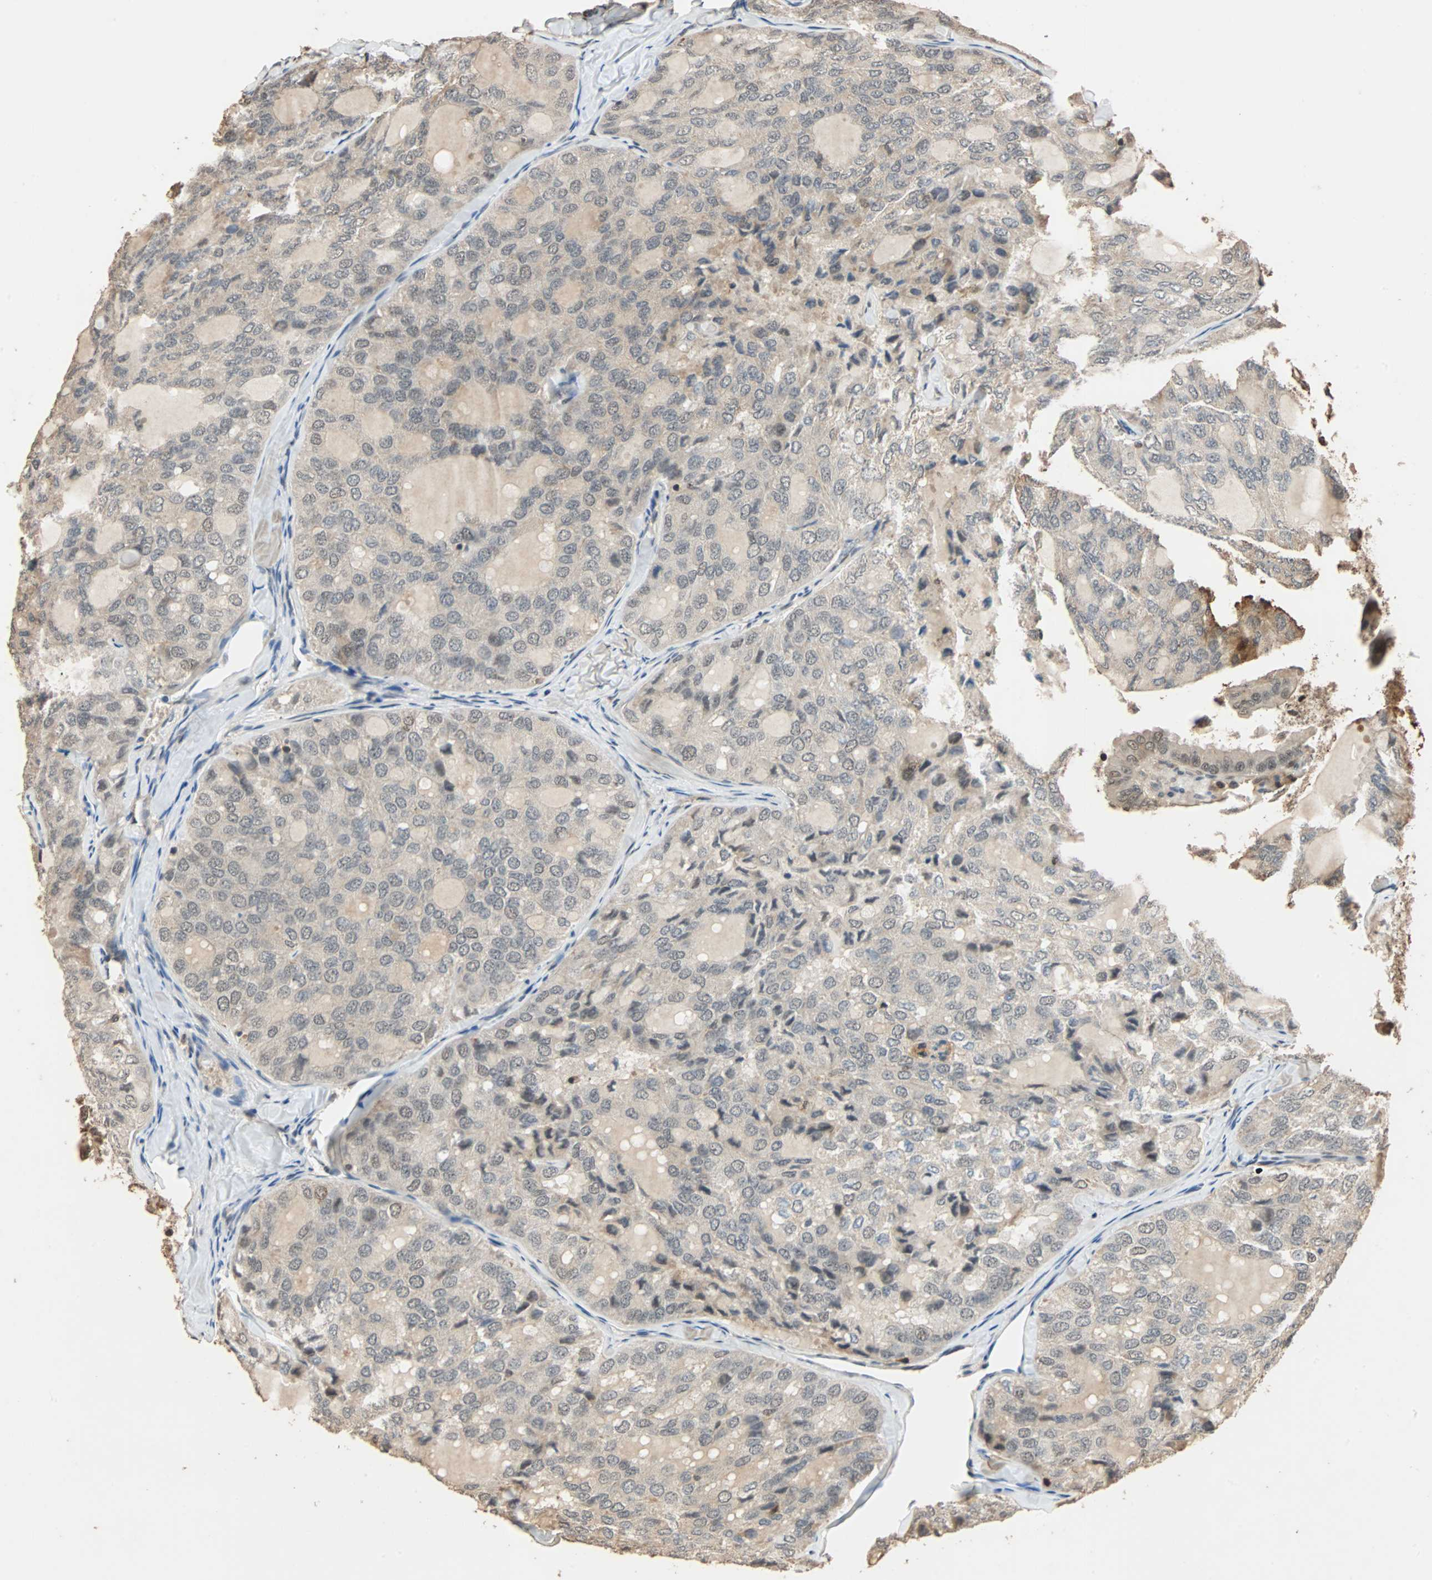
{"staining": {"intensity": "weak", "quantity": ">75%", "location": "cytoplasmic/membranous"}, "tissue": "thyroid cancer", "cell_type": "Tumor cells", "image_type": "cancer", "snomed": [{"axis": "morphology", "description": "Follicular adenoma carcinoma, NOS"}, {"axis": "topography", "description": "Thyroid gland"}], "caption": "Protein expression analysis of thyroid cancer (follicular adenoma carcinoma) demonstrates weak cytoplasmic/membranous positivity in about >75% of tumor cells.", "gene": "CDC5L", "patient": {"sex": "male", "age": 75}}